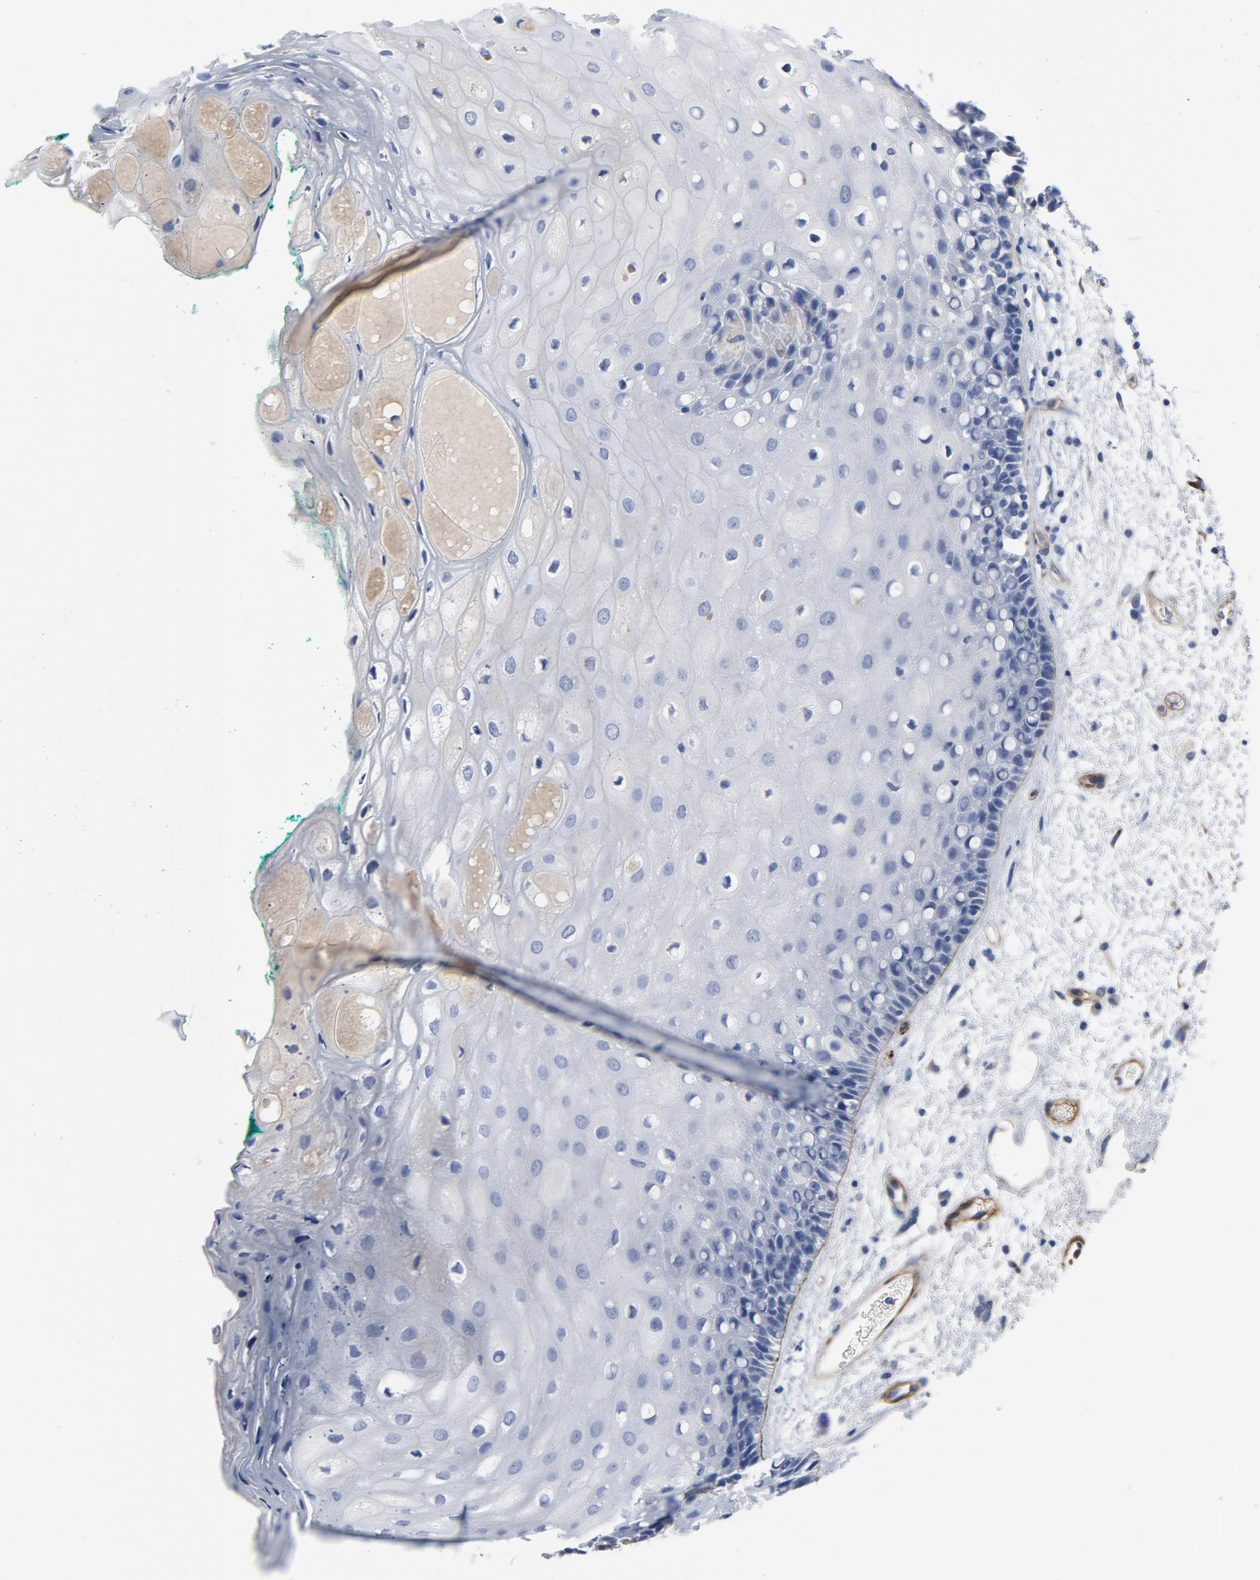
{"staining": {"intensity": "moderate", "quantity": "<25%", "location": "cytoplasmic/membranous"}, "tissue": "oral mucosa", "cell_type": "Squamous epithelial cells", "image_type": "normal", "snomed": [{"axis": "morphology", "description": "Normal tissue, NOS"}, {"axis": "morphology", "description": "Squamous cell carcinoma, NOS"}, {"axis": "topography", "description": "Skeletal muscle"}, {"axis": "topography", "description": "Oral tissue"}, {"axis": "topography", "description": "Head-Neck"}], "caption": "Immunohistochemical staining of unremarkable oral mucosa displays <25% levels of moderate cytoplasmic/membranous protein positivity in about <25% of squamous epithelial cells.", "gene": "LAMC1", "patient": {"sex": "female", "age": 84}}